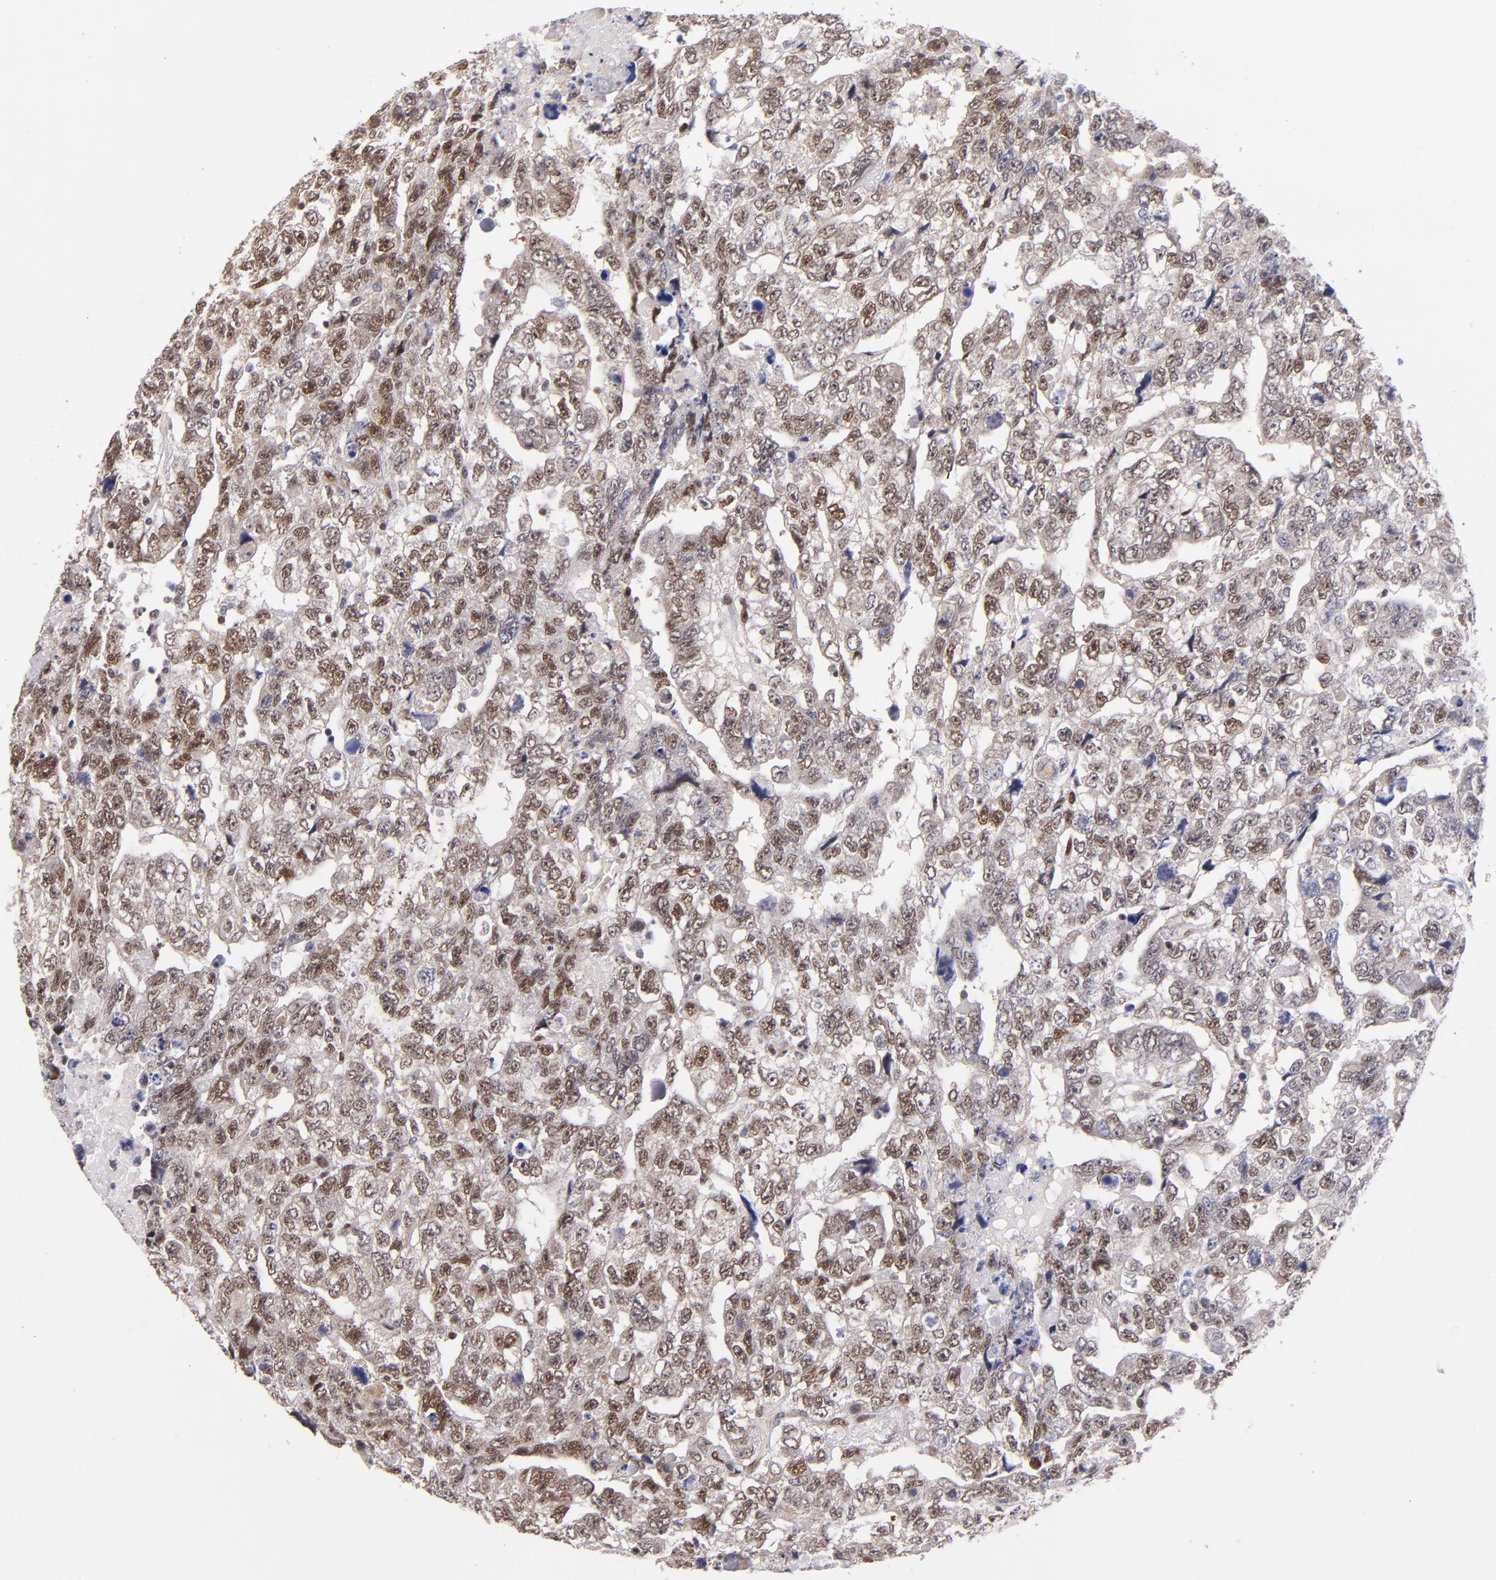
{"staining": {"intensity": "moderate", "quantity": "25%-75%", "location": "nuclear"}, "tissue": "testis cancer", "cell_type": "Tumor cells", "image_type": "cancer", "snomed": [{"axis": "morphology", "description": "Carcinoma, Embryonal, NOS"}, {"axis": "topography", "description": "Testis"}], "caption": "About 25%-75% of tumor cells in embryonal carcinoma (testis) demonstrate moderate nuclear protein staining as visualized by brown immunohistochemical staining.", "gene": "SRF", "patient": {"sex": "male", "age": 36}}